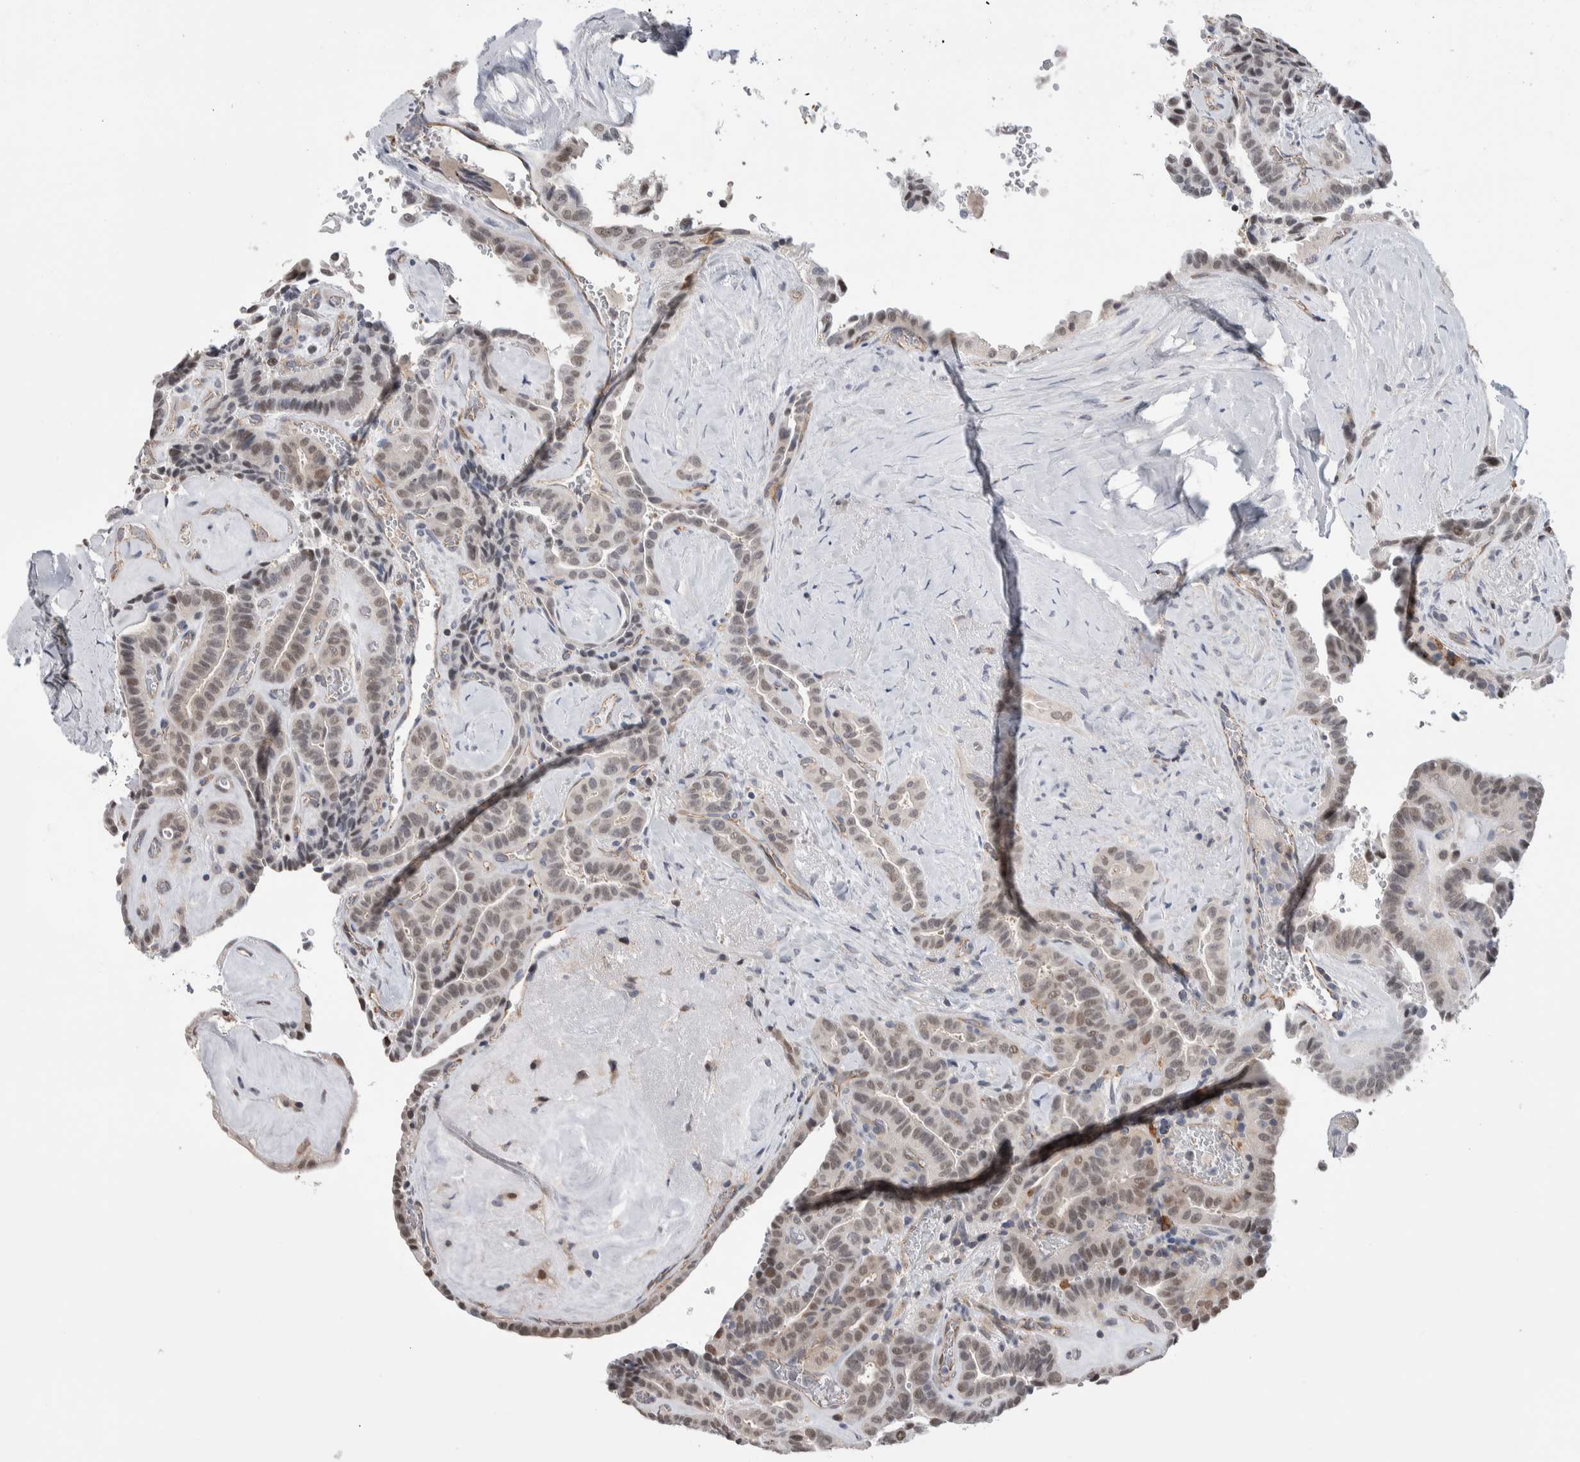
{"staining": {"intensity": "weak", "quantity": ">75%", "location": "nuclear"}, "tissue": "thyroid cancer", "cell_type": "Tumor cells", "image_type": "cancer", "snomed": [{"axis": "morphology", "description": "Papillary adenocarcinoma, NOS"}, {"axis": "topography", "description": "Thyroid gland"}], "caption": "Immunohistochemistry (IHC) micrograph of thyroid papillary adenocarcinoma stained for a protein (brown), which exhibits low levels of weak nuclear positivity in approximately >75% of tumor cells.", "gene": "ZBTB49", "patient": {"sex": "male", "age": 77}}